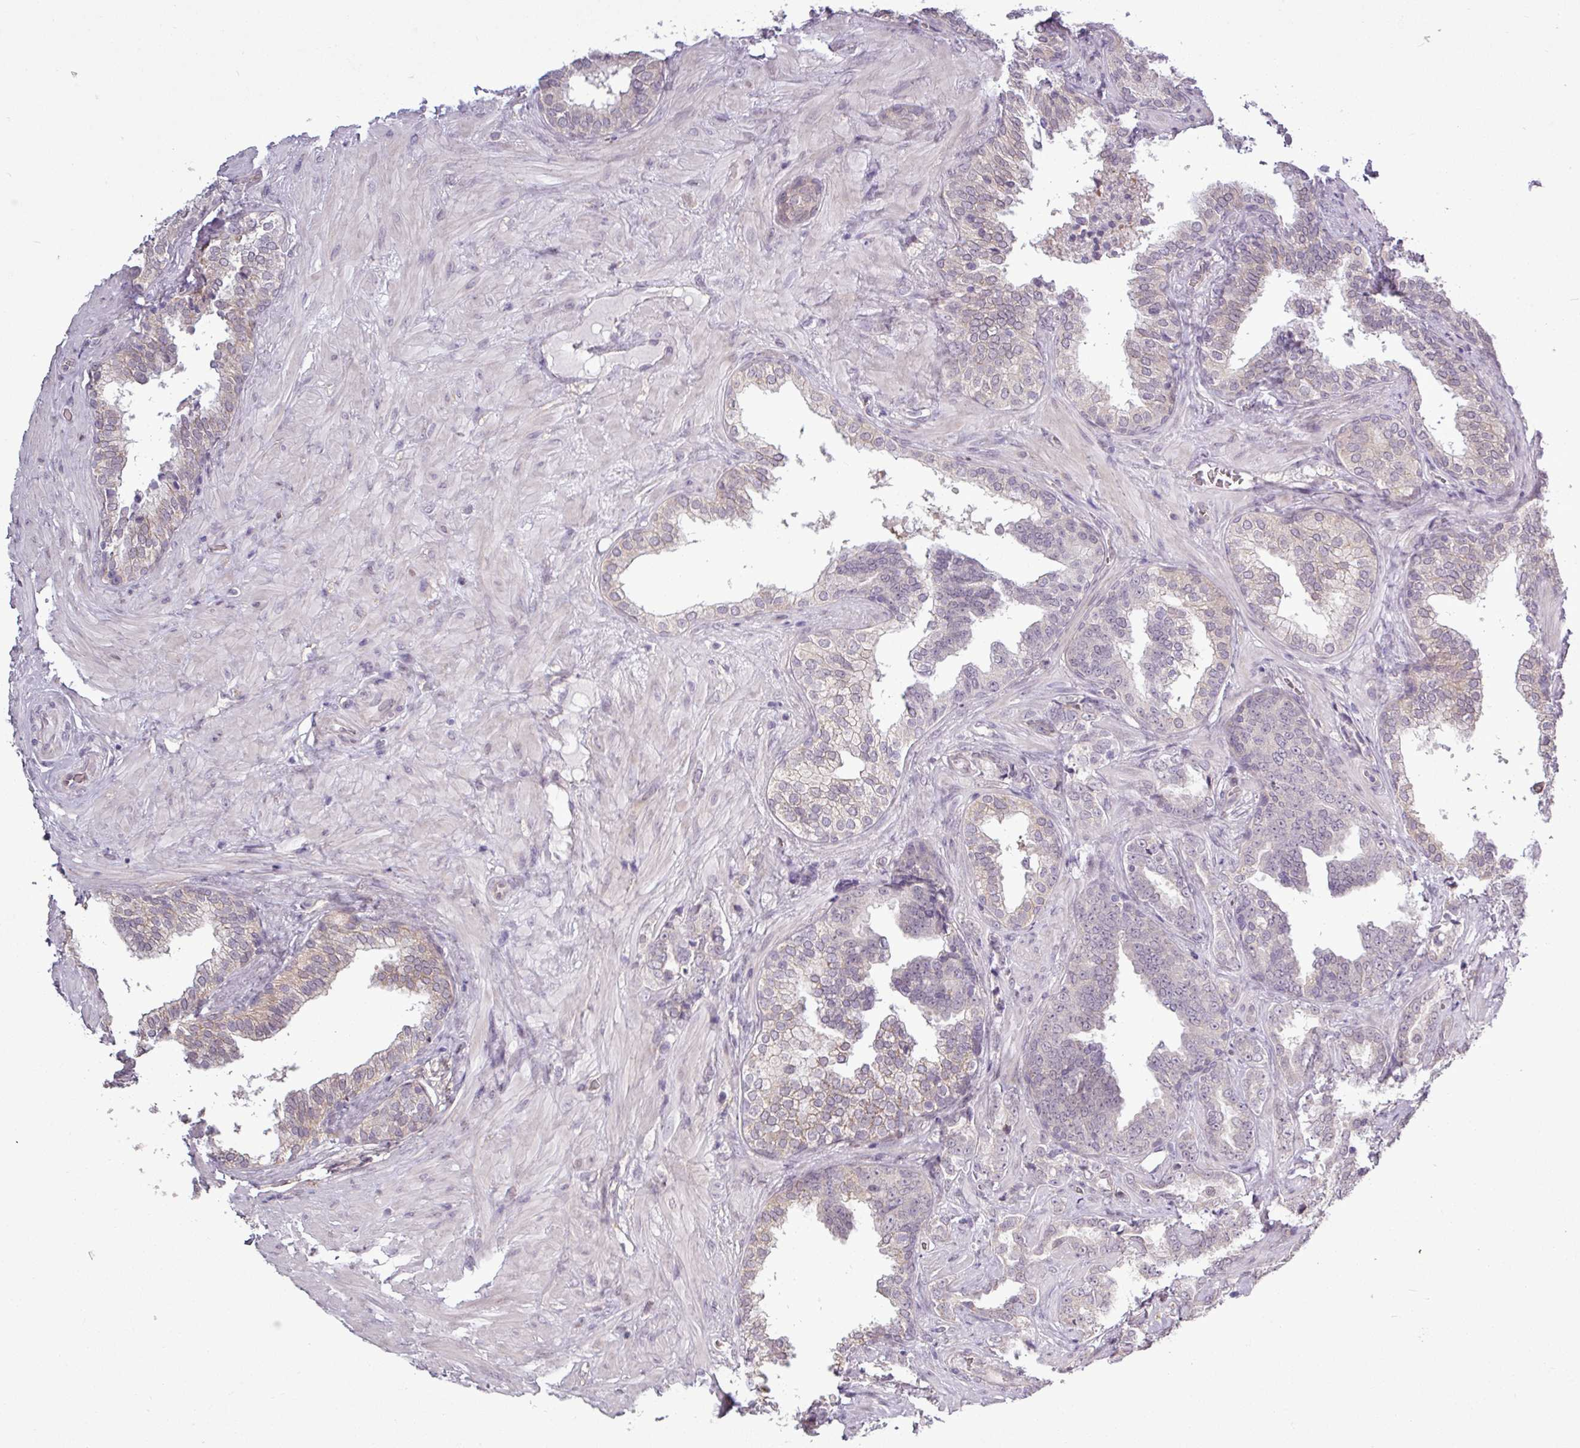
{"staining": {"intensity": "negative", "quantity": "none", "location": "none"}, "tissue": "prostate cancer", "cell_type": "Tumor cells", "image_type": "cancer", "snomed": [{"axis": "morphology", "description": "Adenocarcinoma, High grade"}, {"axis": "topography", "description": "Prostate and seminal vesicle, NOS"}], "caption": "Immunohistochemical staining of adenocarcinoma (high-grade) (prostate) shows no significant positivity in tumor cells.", "gene": "GPT2", "patient": {"sex": "male", "age": 67}}